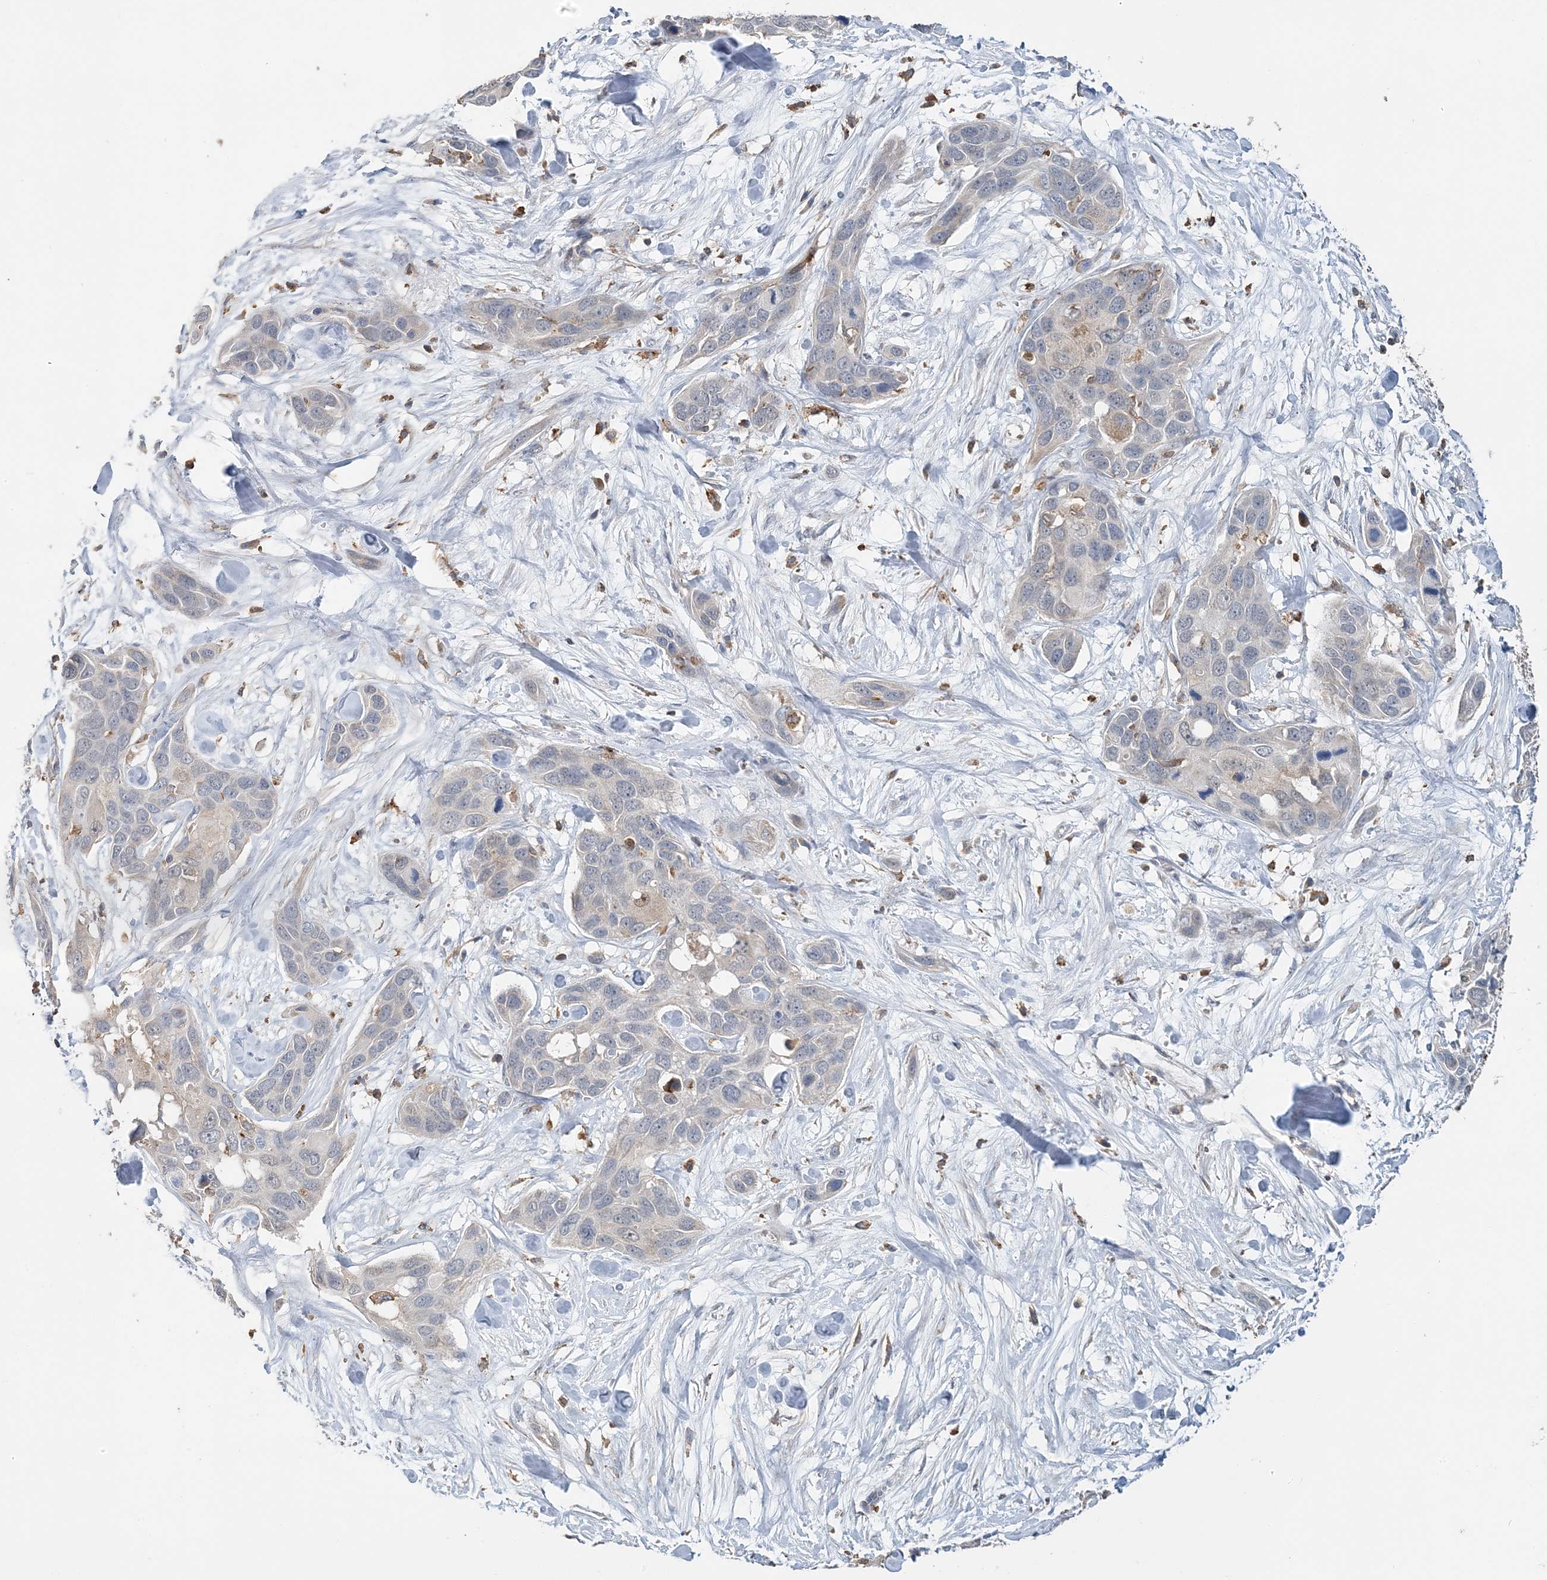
{"staining": {"intensity": "negative", "quantity": "none", "location": "none"}, "tissue": "pancreatic cancer", "cell_type": "Tumor cells", "image_type": "cancer", "snomed": [{"axis": "morphology", "description": "Adenocarcinoma, NOS"}, {"axis": "topography", "description": "Pancreas"}], "caption": "The image displays no staining of tumor cells in pancreatic cancer (adenocarcinoma).", "gene": "TMLHE", "patient": {"sex": "female", "age": 60}}